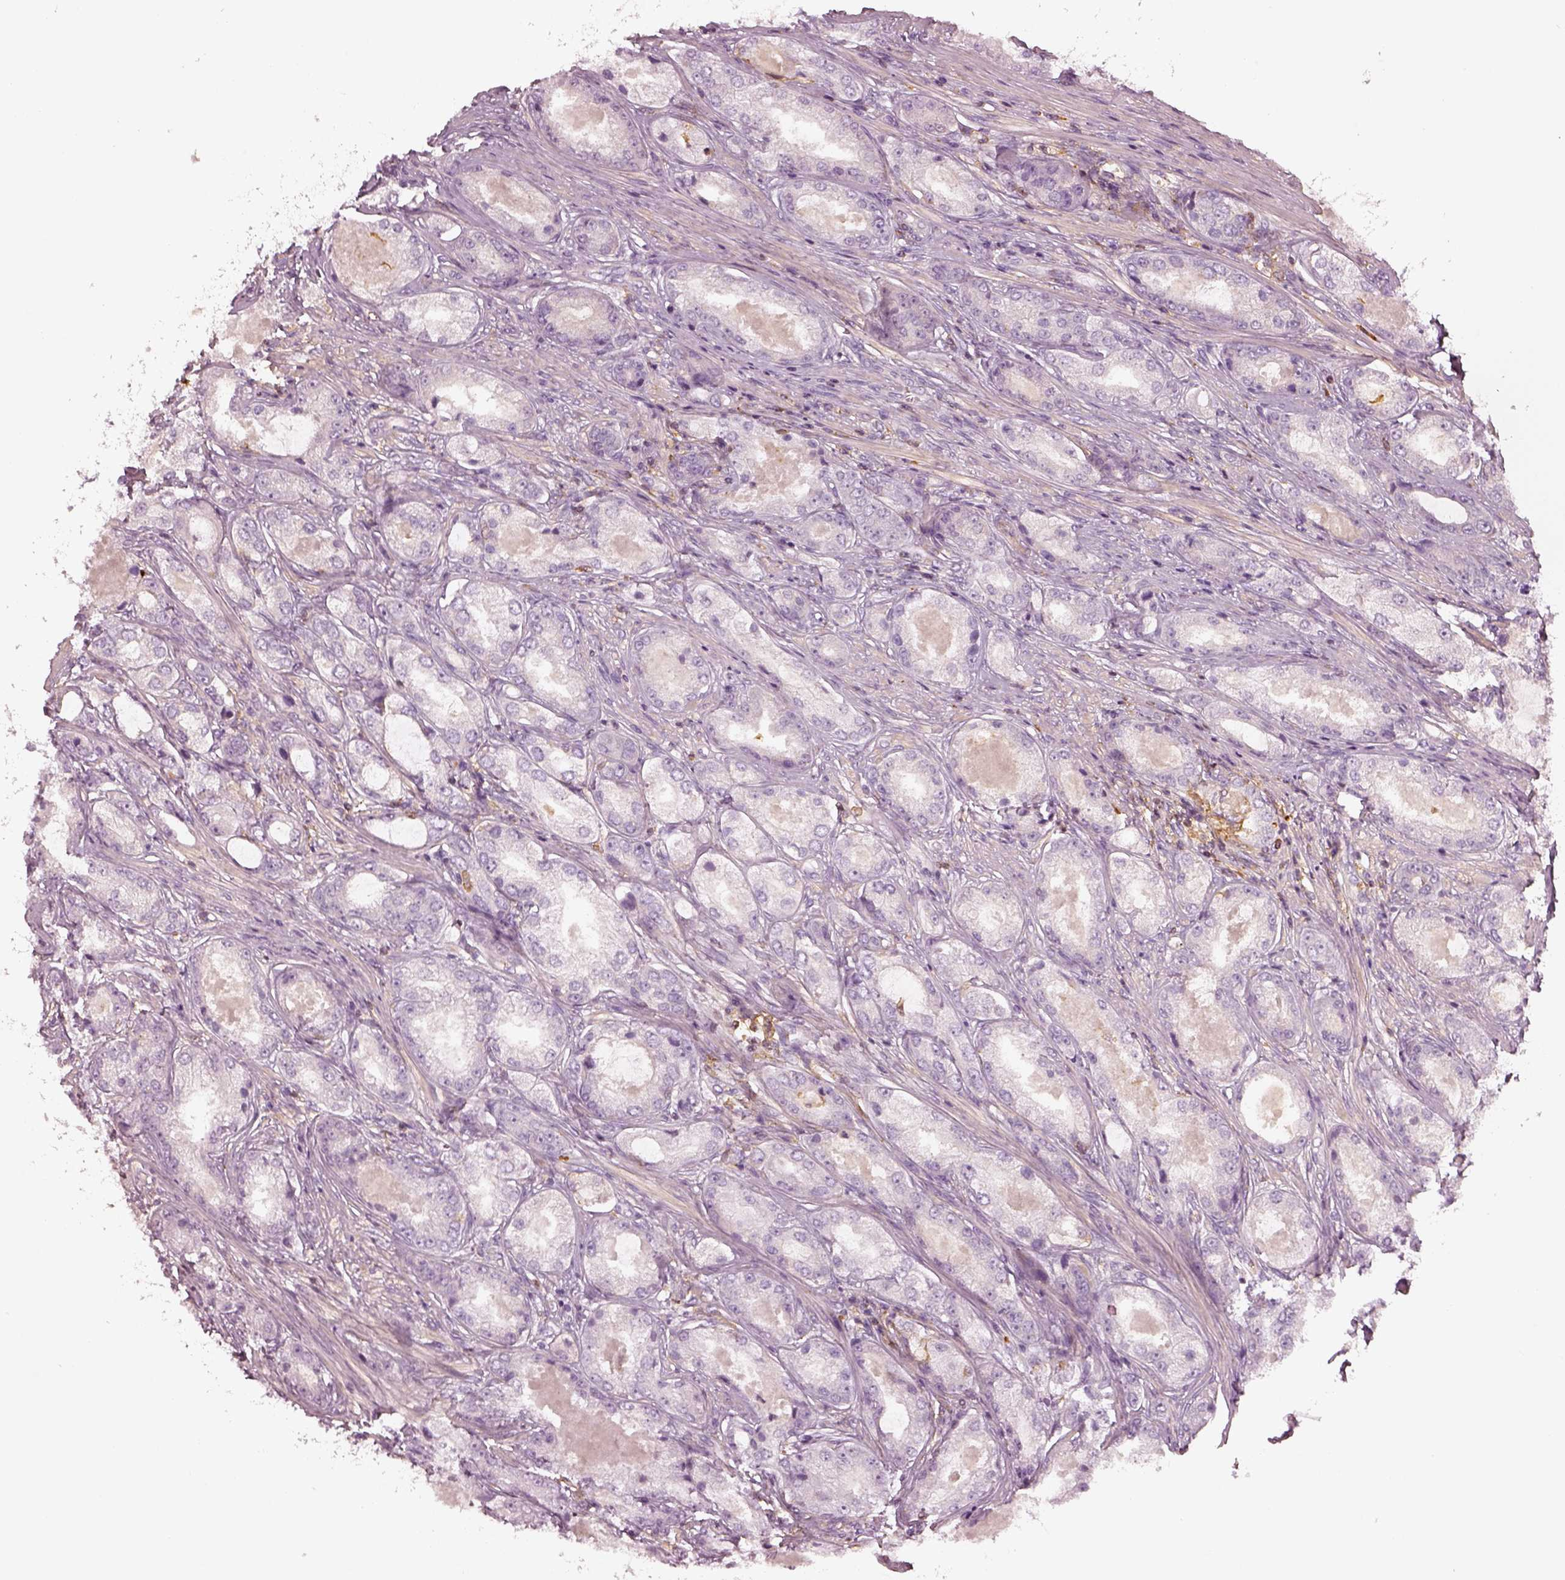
{"staining": {"intensity": "negative", "quantity": "none", "location": "none"}, "tissue": "prostate cancer", "cell_type": "Tumor cells", "image_type": "cancer", "snomed": [{"axis": "morphology", "description": "Adenocarcinoma, Low grade"}, {"axis": "topography", "description": "Prostate"}], "caption": "The image shows no staining of tumor cells in prostate low-grade adenocarcinoma. Brightfield microscopy of immunohistochemistry stained with DAB (brown) and hematoxylin (blue), captured at high magnification.", "gene": "ZYX", "patient": {"sex": "male", "age": 68}}